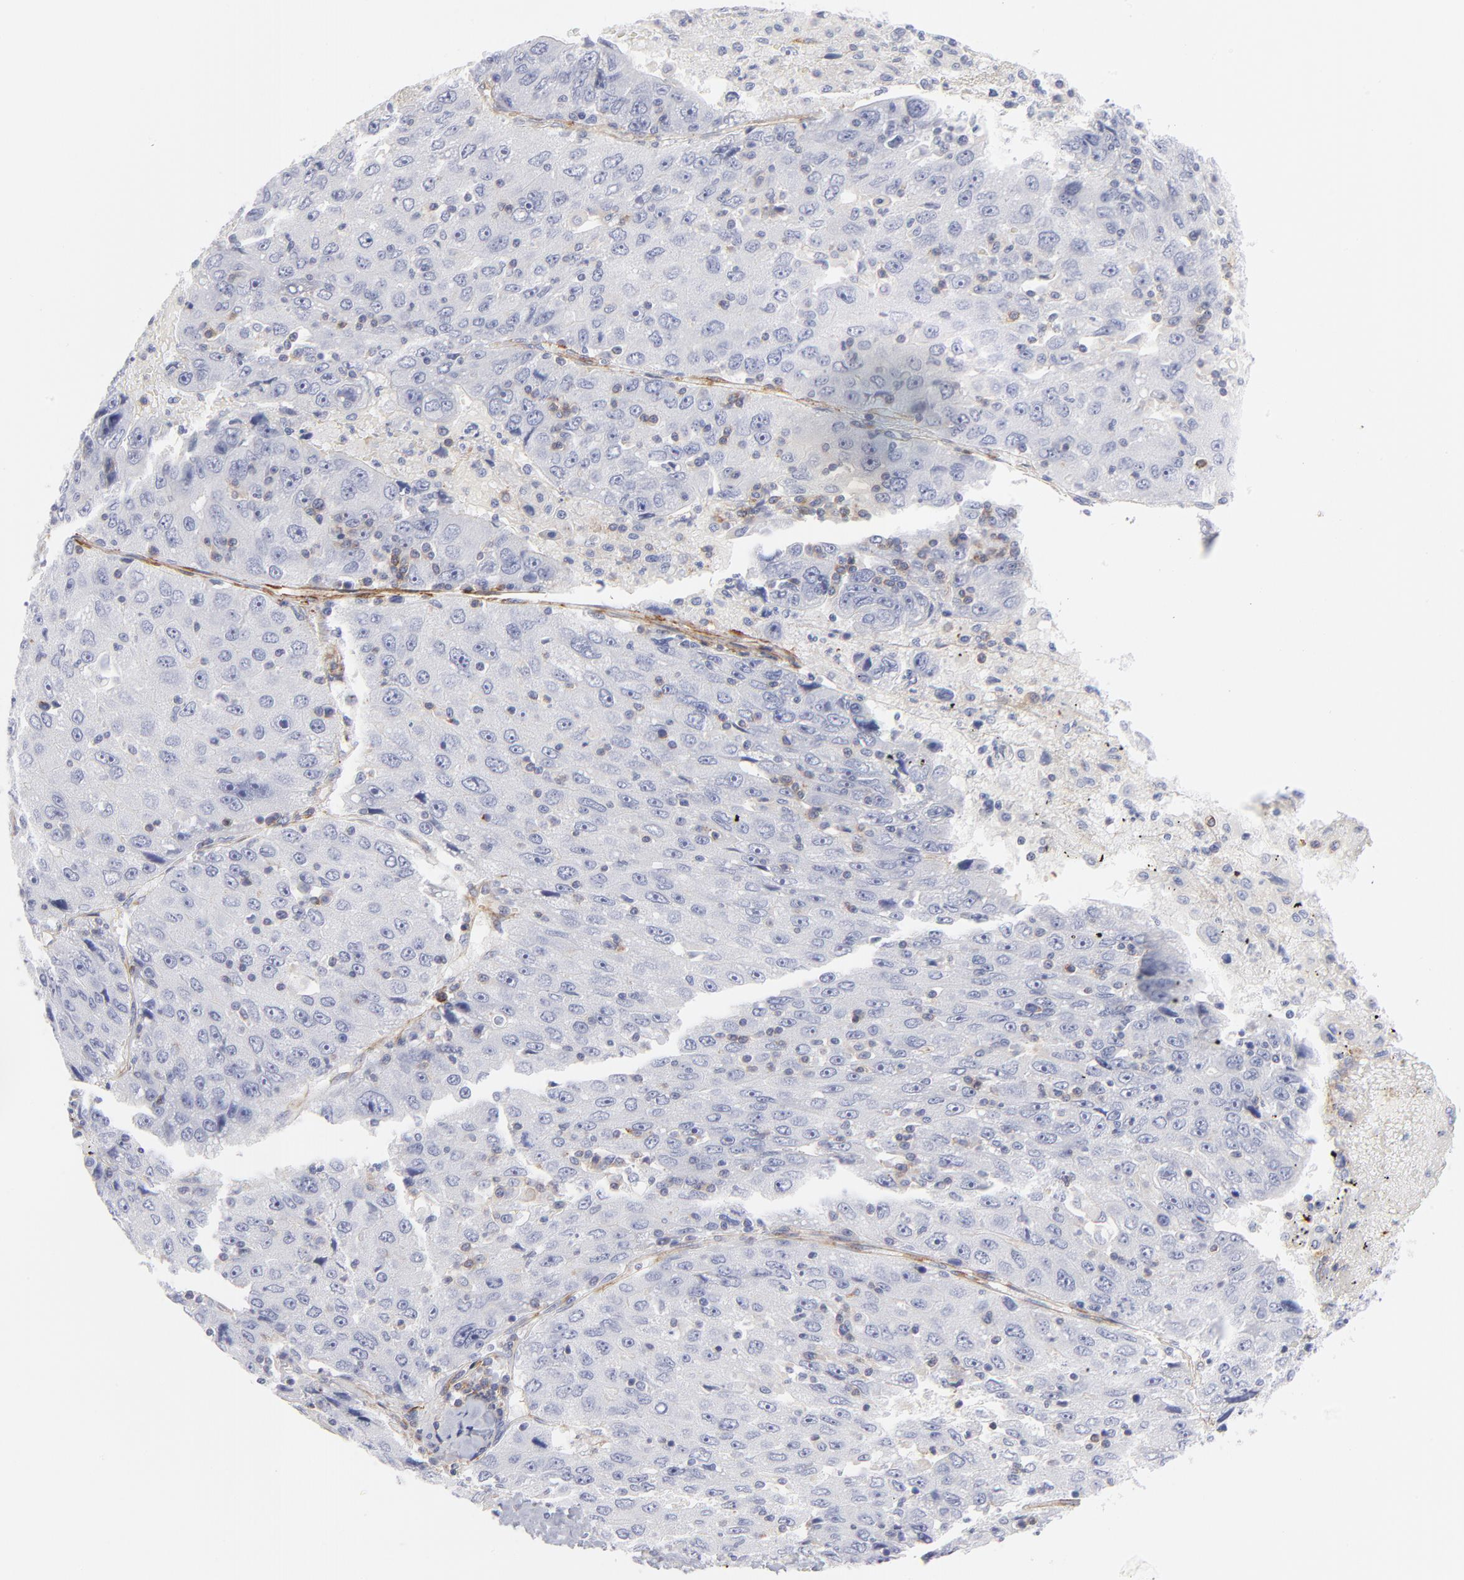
{"staining": {"intensity": "negative", "quantity": "none", "location": "none"}, "tissue": "liver cancer", "cell_type": "Tumor cells", "image_type": "cancer", "snomed": [{"axis": "morphology", "description": "Carcinoma, Hepatocellular, NOS"}, {"axis": "topography", "description": "Liver"}], "caption": "IHC histopathology image of liver hepatocellular carcinoma stained for a protein (brown), which demonstrates no expression in tumor cells.", "gene": "ACTA2", "patient": {"sex": "male", "age": 49}}